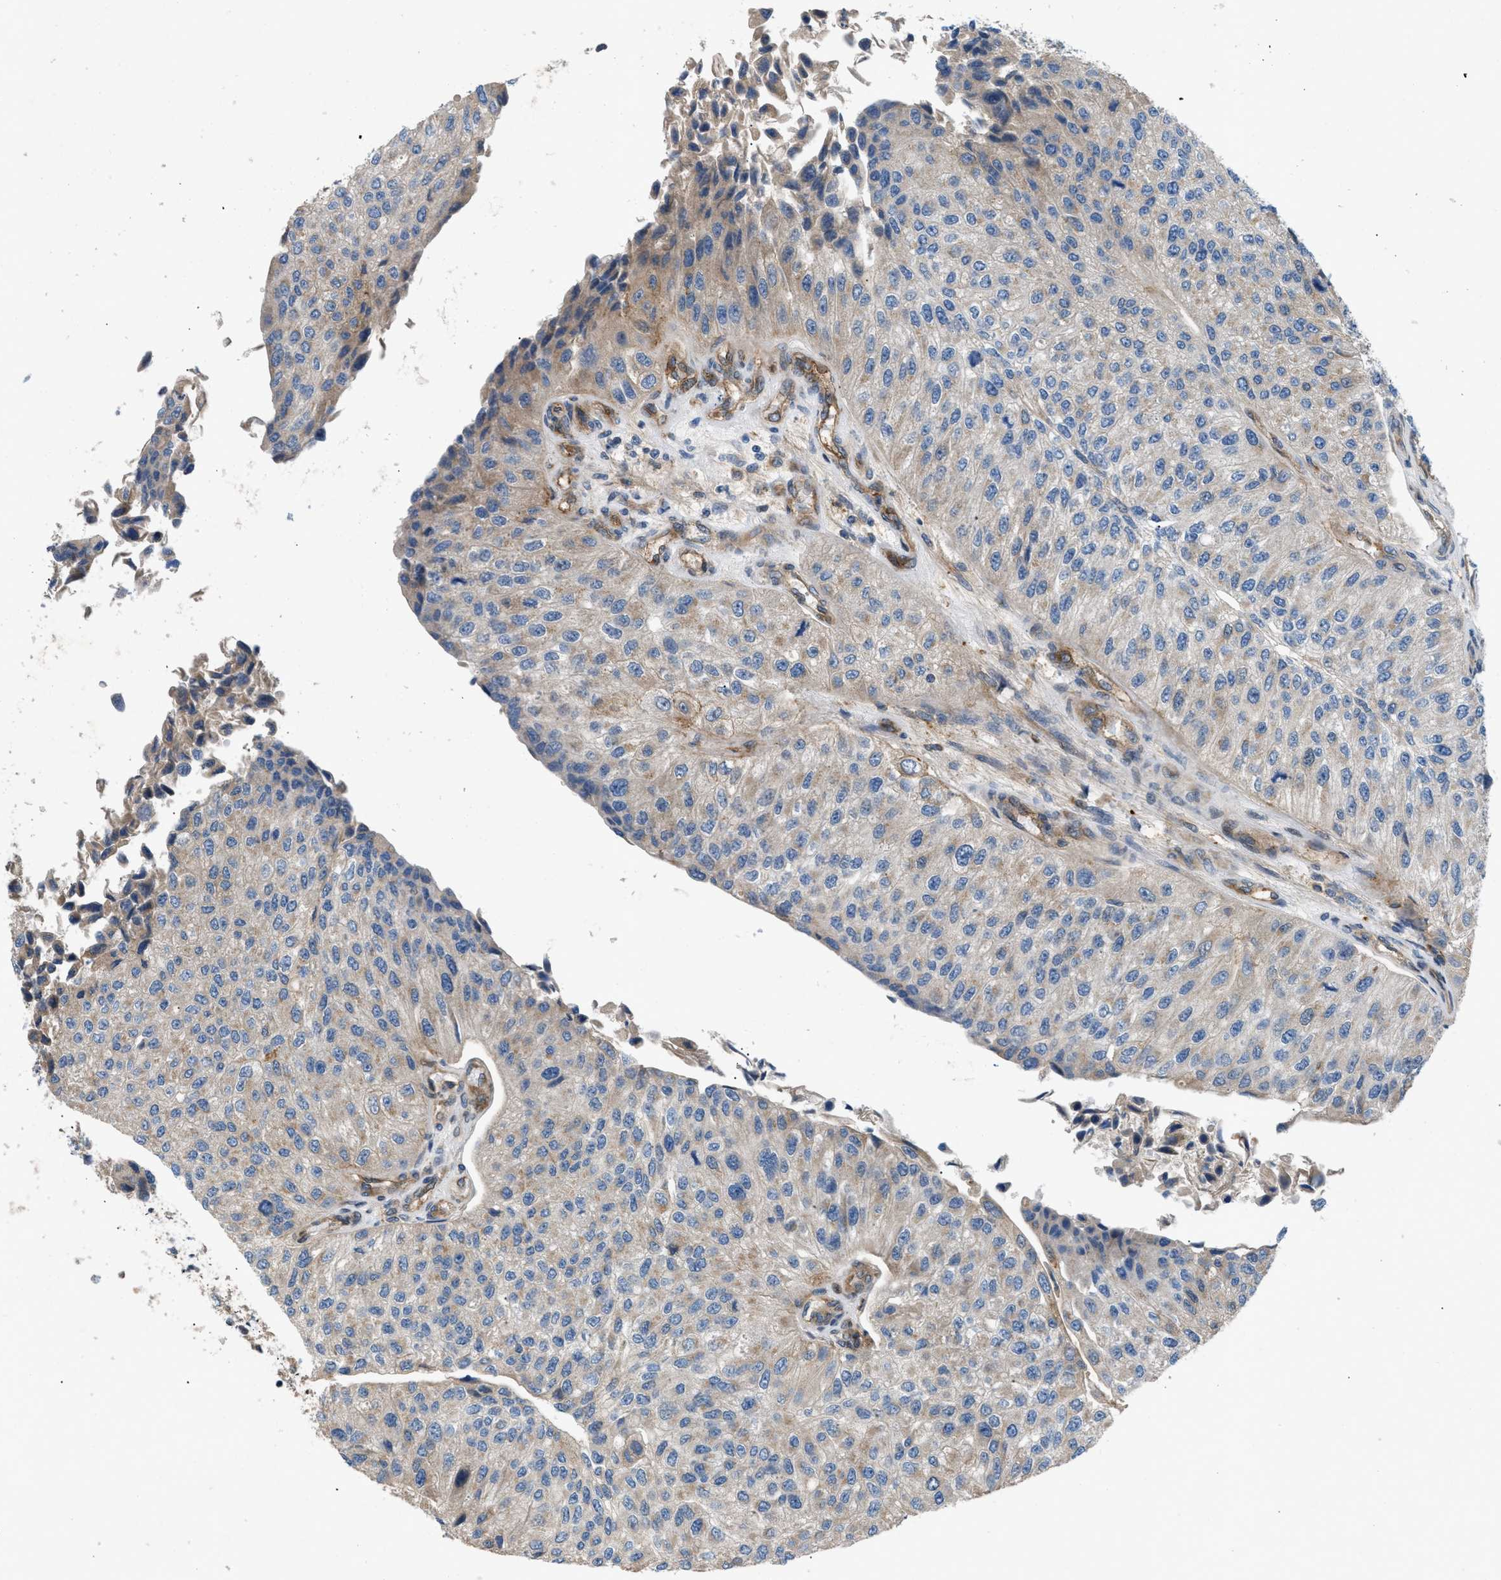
{"staining": {"intensity": "weak", "quantity": "<25%", "location": "cytoplasmic/membranous"}, "tissue": "urothelial cancer", "cell_type": "Tumor cells", "image_type": "cancer", "snomed": [{"axis": "morphology", "description": "Urothelial carcinoma, High grade"}, {"axis": "topography", "description": "Kidney"}, {"axis": "topography", "description": "Urinary bladder"}], "caption": "DAB immunohistochemical staining of urothelial carcinoma (high-grade) exhibits no significant positivity in tumor cells.", "gene": "LYSMD3", "patient": {"sex": "male", "age": 77}}